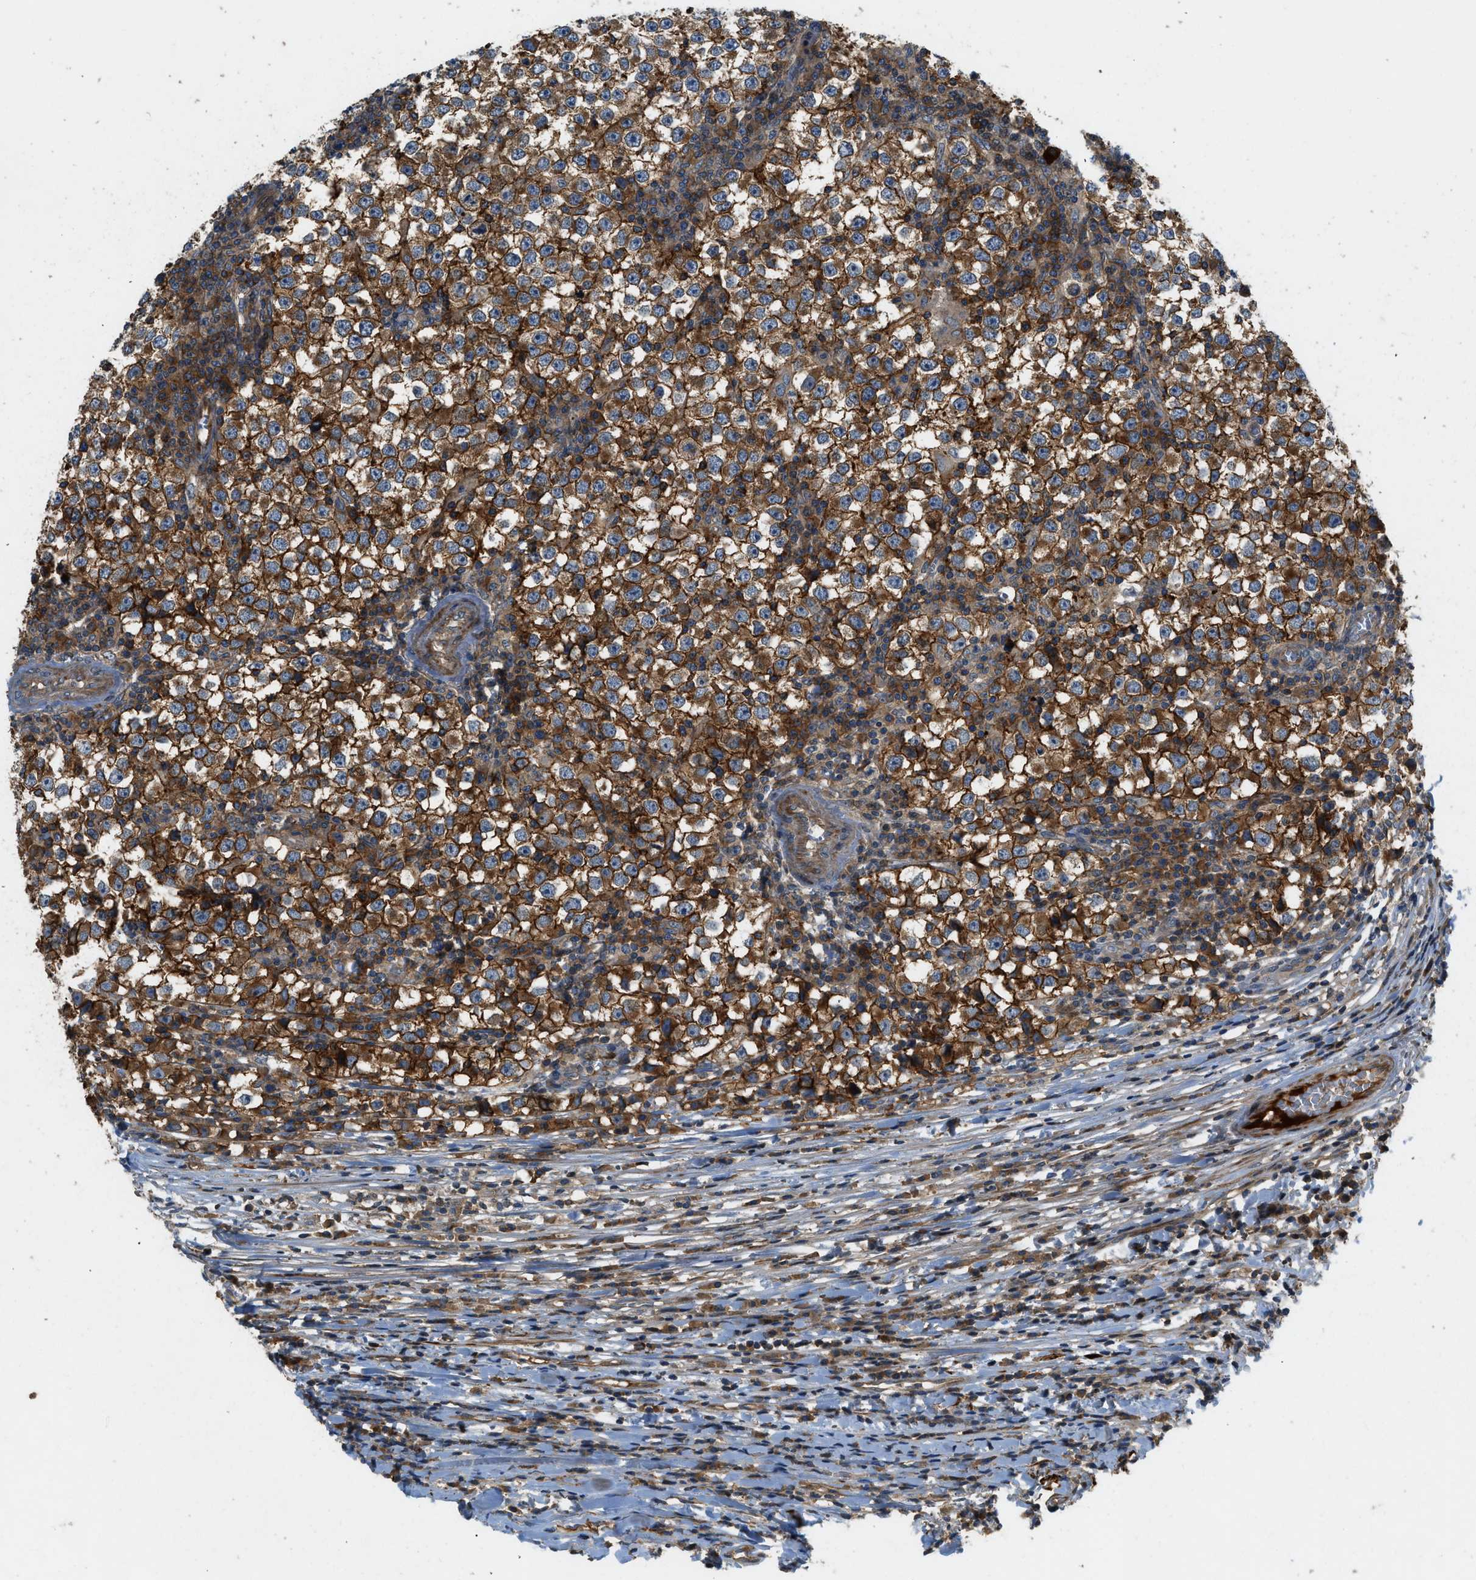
{"staining": {"intensity": "strong", "quantity": ">75%", "location": "cytoplasmic/membranous"}, "tissue": "testis cancer", "cell_type": "Tumor cells", "image_type": "cancer", "snomed": [{"axis": "morphology", "description": "Seminoma, NOS"}, {"axis": "topography", "description": "Testis"}], "caption": "Seminoma (testis) was stained to show a protein in brown. There is high levels of strong cytoplasmic/membranous positivity in about >75% of tumor cells. The staining was performed using DAB (3,3'-diaminobenzidine) to visualize the protein expression in brown, while the nuclei were stained in blue with hematoxylin (Magnification: 20x).", "gene": "CNNM3", "patient": {"sex": "male", "age": 65}}